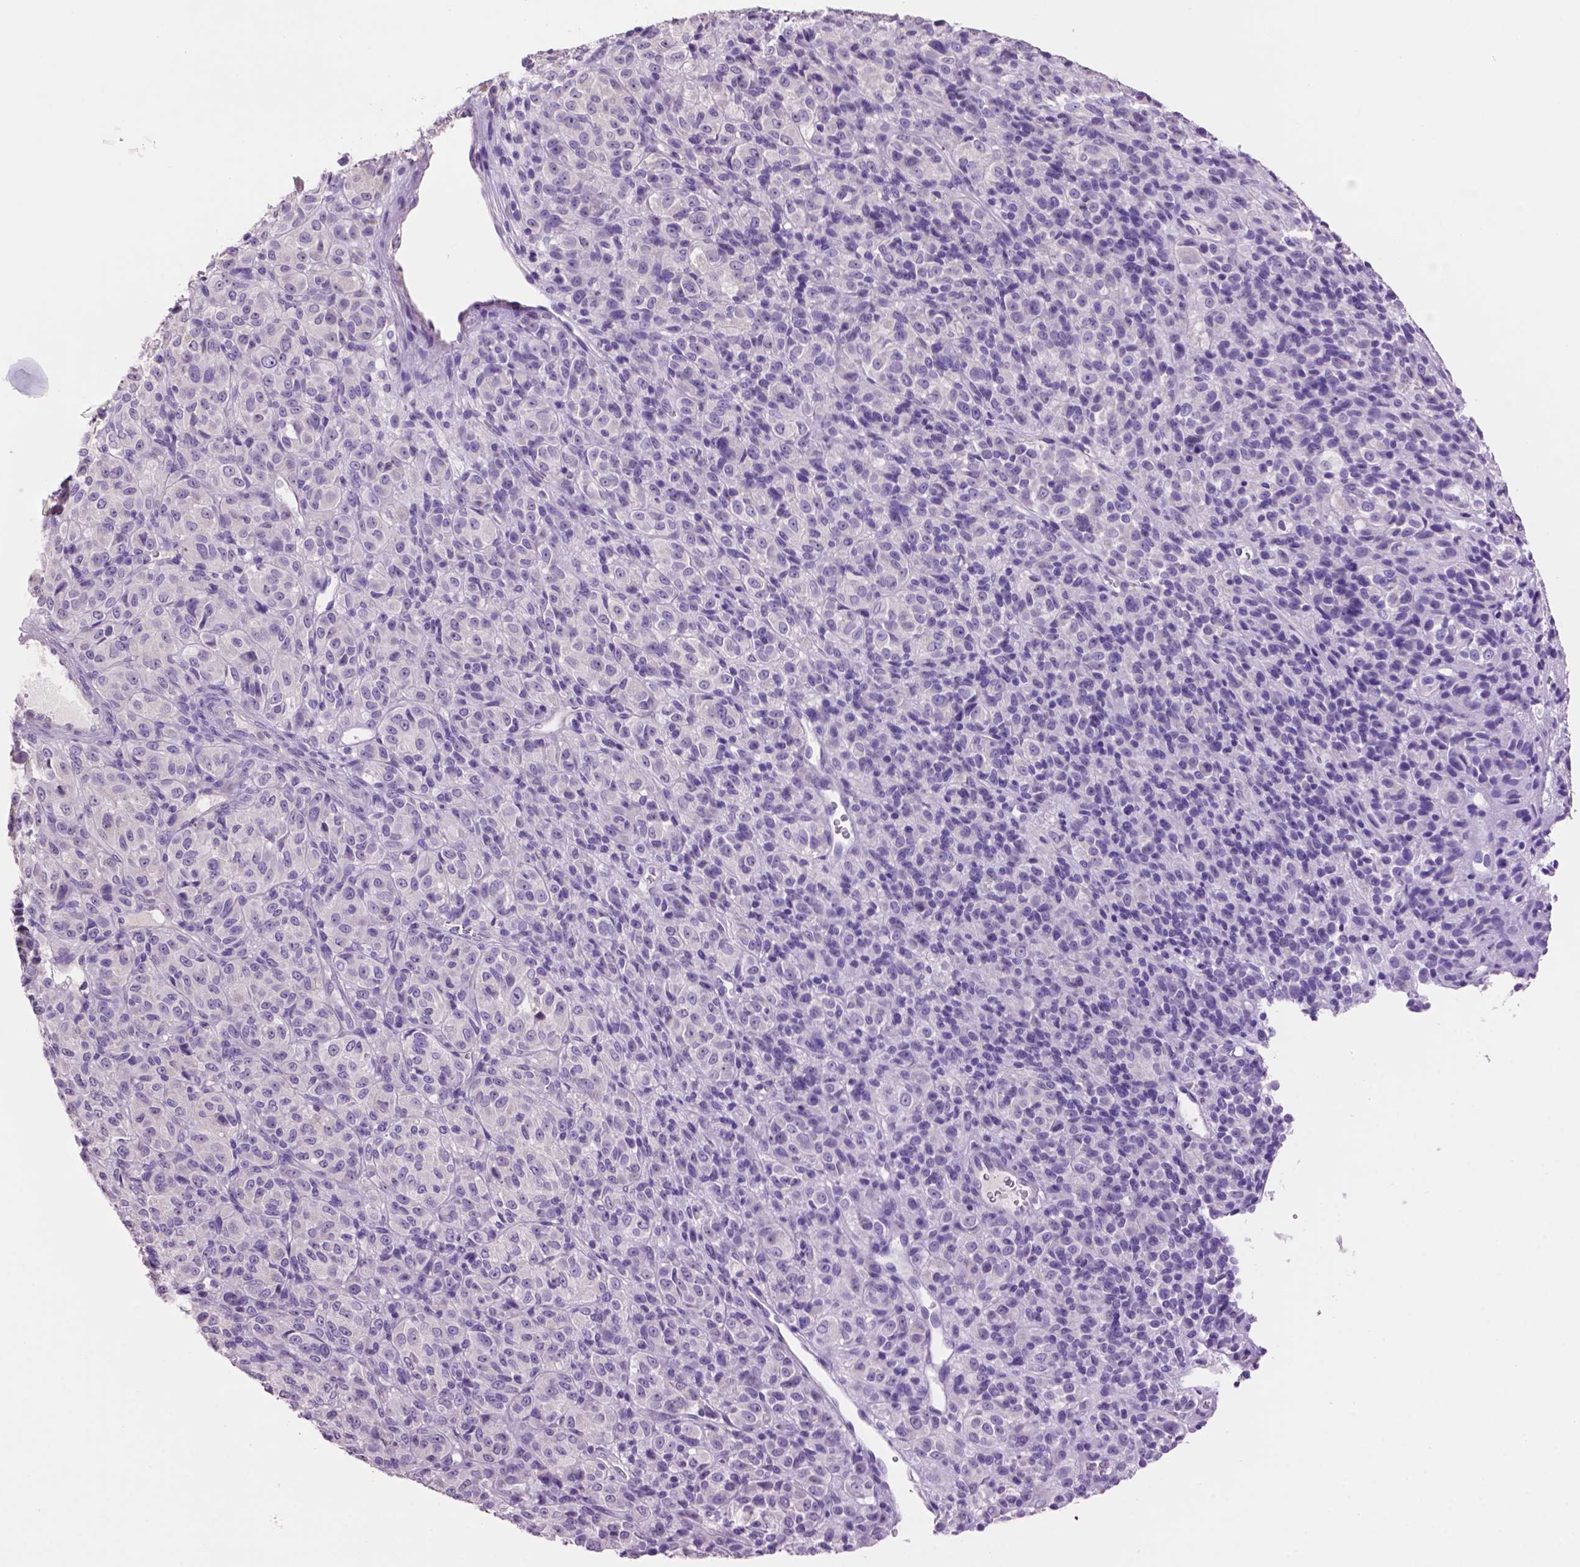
{"staining": {"intensity": "negative", "quantity": "none", "location": "none"}, "tissue": "melanoma", "cell_type": "Tumor cells", "image_type": "cancer", "snomed": [{"axis": "morphology", "description": "Malignant melanoma, Metastatic site"}, {"axis": "topography", "description": "Brain"}], "caption": "A high-resolution image shows IHC staining of melanoma, which demonstrates no significant positivity in tumor cells.", "gene": "CRYBA4", "patient": {"sex": "female", "age": 56}}